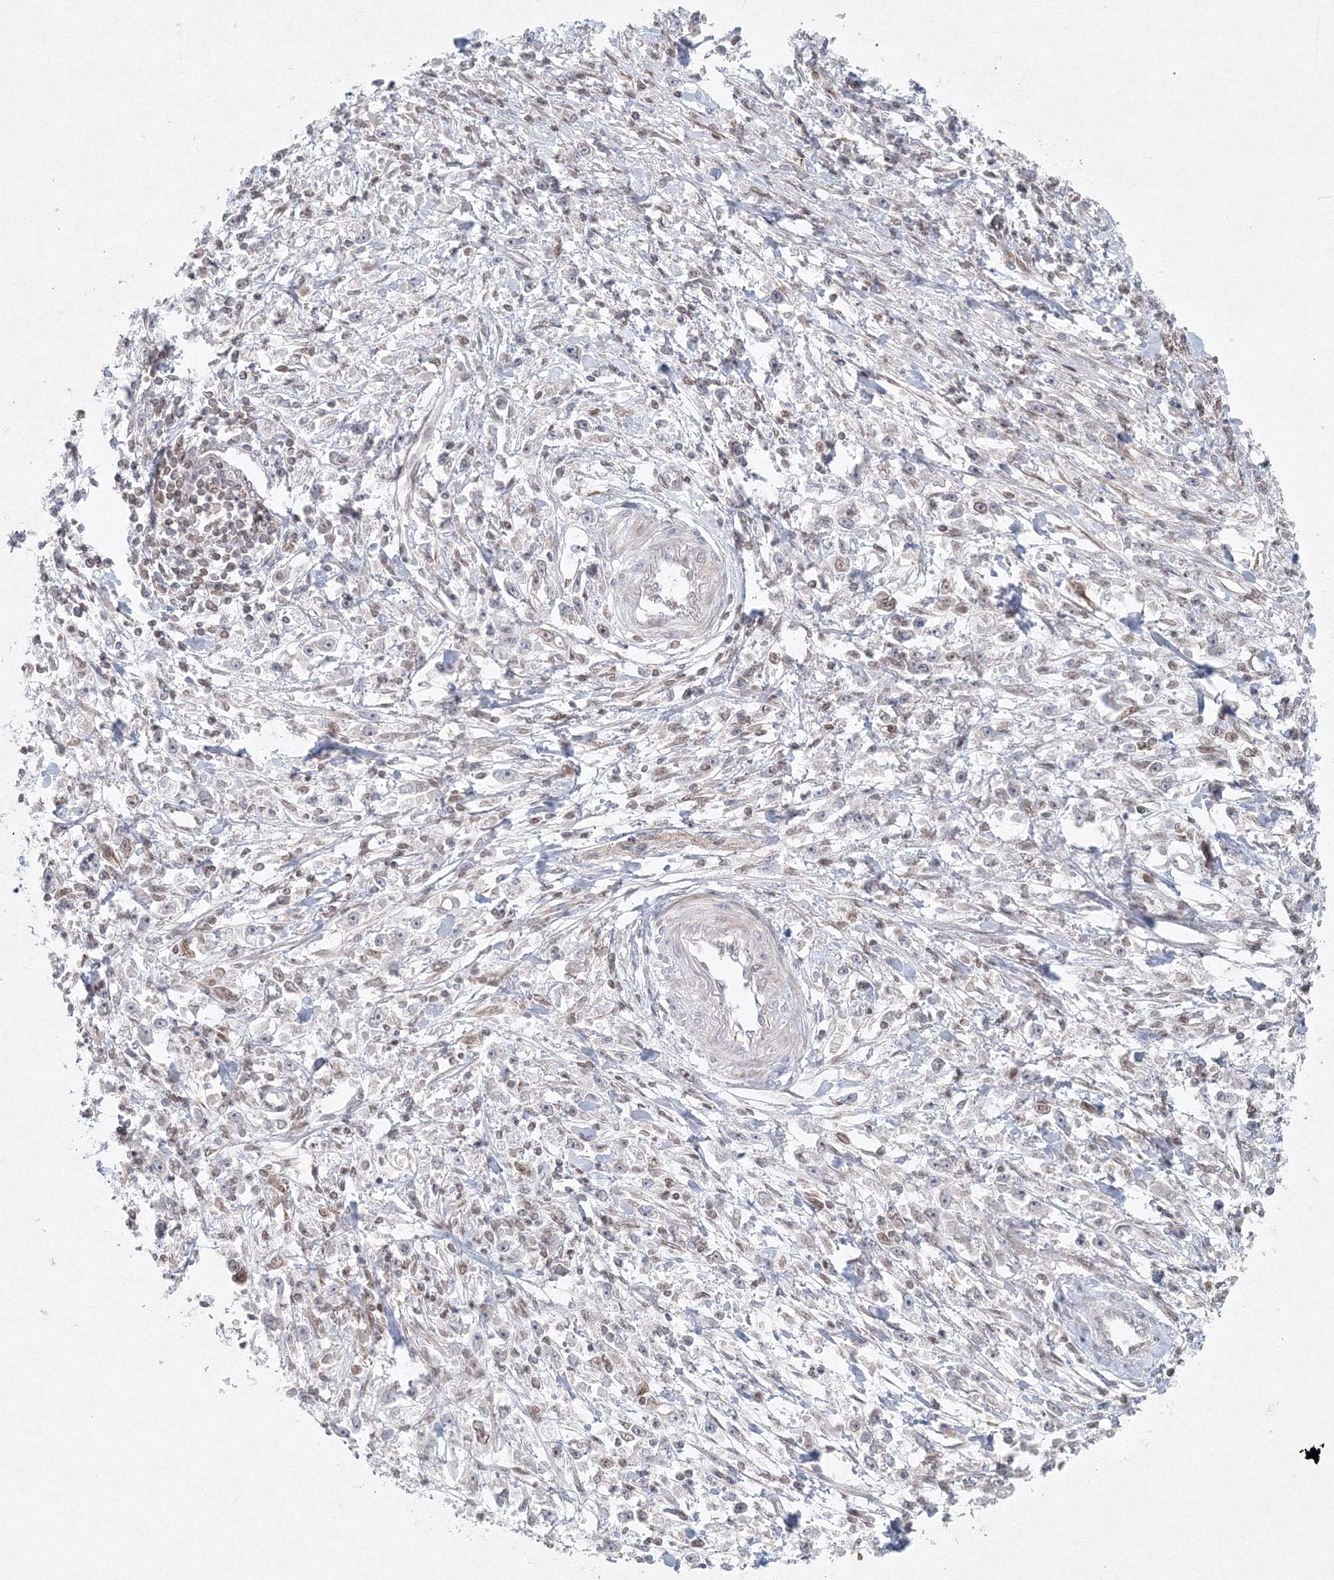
{"staining": {"intensity": "negative", "quantity": "none", "location": "none"}, "tissue": "stomach cancer", "cell_type": "Tumor cells", "image_type": "cancer", "snomed": [{"axis": "morphology", "description": "Adenocarcinoma, NOS"}, {"axis": "topography", "description": "Stomach"}], "caption": "Adenocarcinoma (stomach) stained for a protein using IHC shows no positivity tumor cells.", "gene": "KIF4A", "patient": {"sex": "female", "age": 59}}